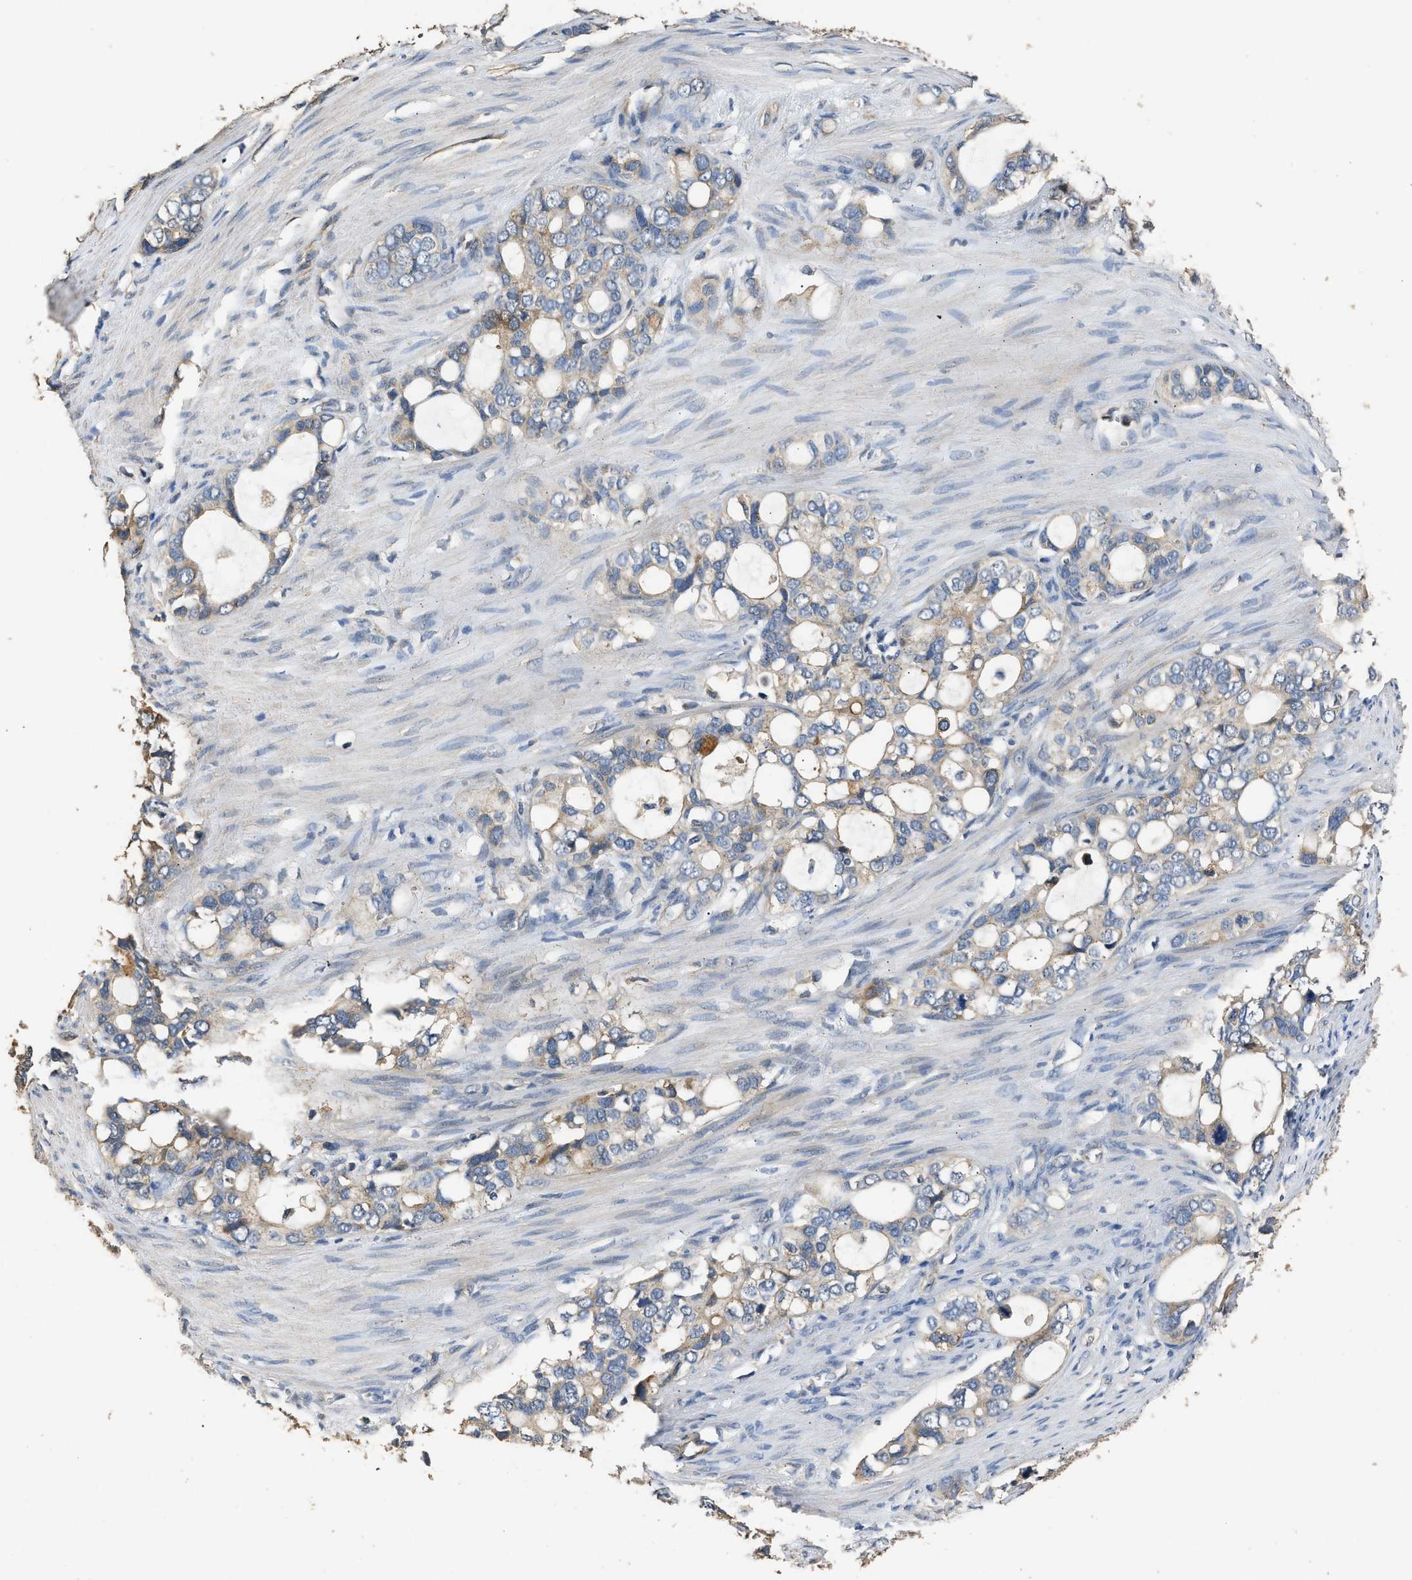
{"staining": {"intensity": "moderate", "quantity": "25%-75%", "location": "cytoplasmic/membranous"}, "tissue": "stomach cancer", "cell_type": "Tumor cells", "image_type": "cancer", "snomed": [{"axis": "morphology", "description": "Adenocarcinoma, NOS"}, {"axis": "topography", "description": "Stomach"}], "caption": "Human adenocarcinoma (stomach) stained with a protein marker exhibits moderate staining in tumor cells.", "gene": "SPINT2", "patient": {"sex": "female", "age": 75}}